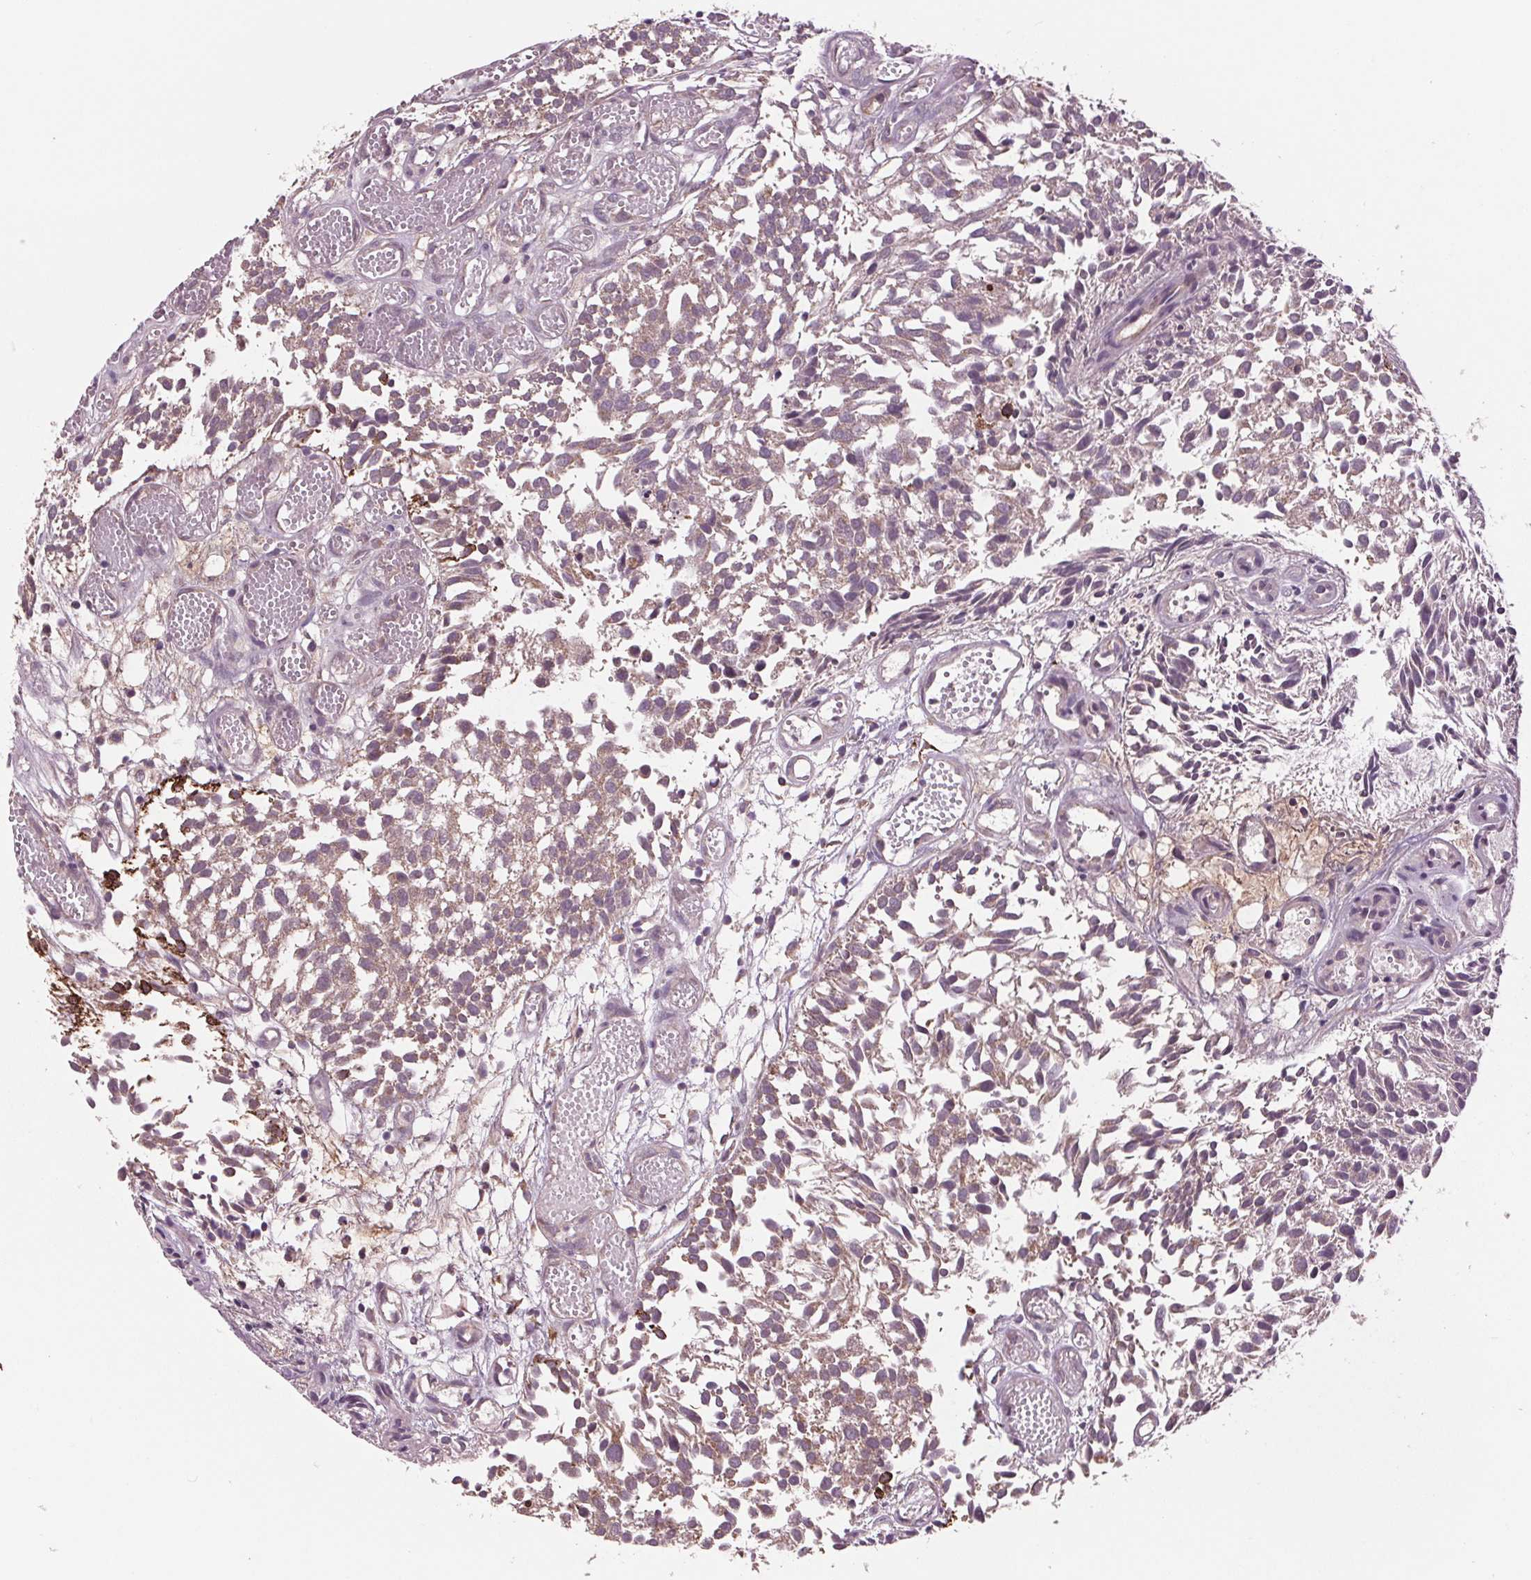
{"staining": {"intensity": "weak", "quantity": "25%-75%", "location": "cytoplasmic/membranous"}, "tissue": "urothelial cancer", "cell_type": "Tumor cells", "image_type": "cancer", "snomed": [{"axis": "morphology", "description": "Urothelial carcinoma, Low grade"}, {"axis": "topography", "description": "Urinary bladder"}], "caption": "Protein expression analysis of human urothelial cancer reveals weak cytoplasmic/membranous expression in about 25%-75% of tumor cells.", "gene": "MAPK8", "patient": {"sex": "male", "age": 70}}